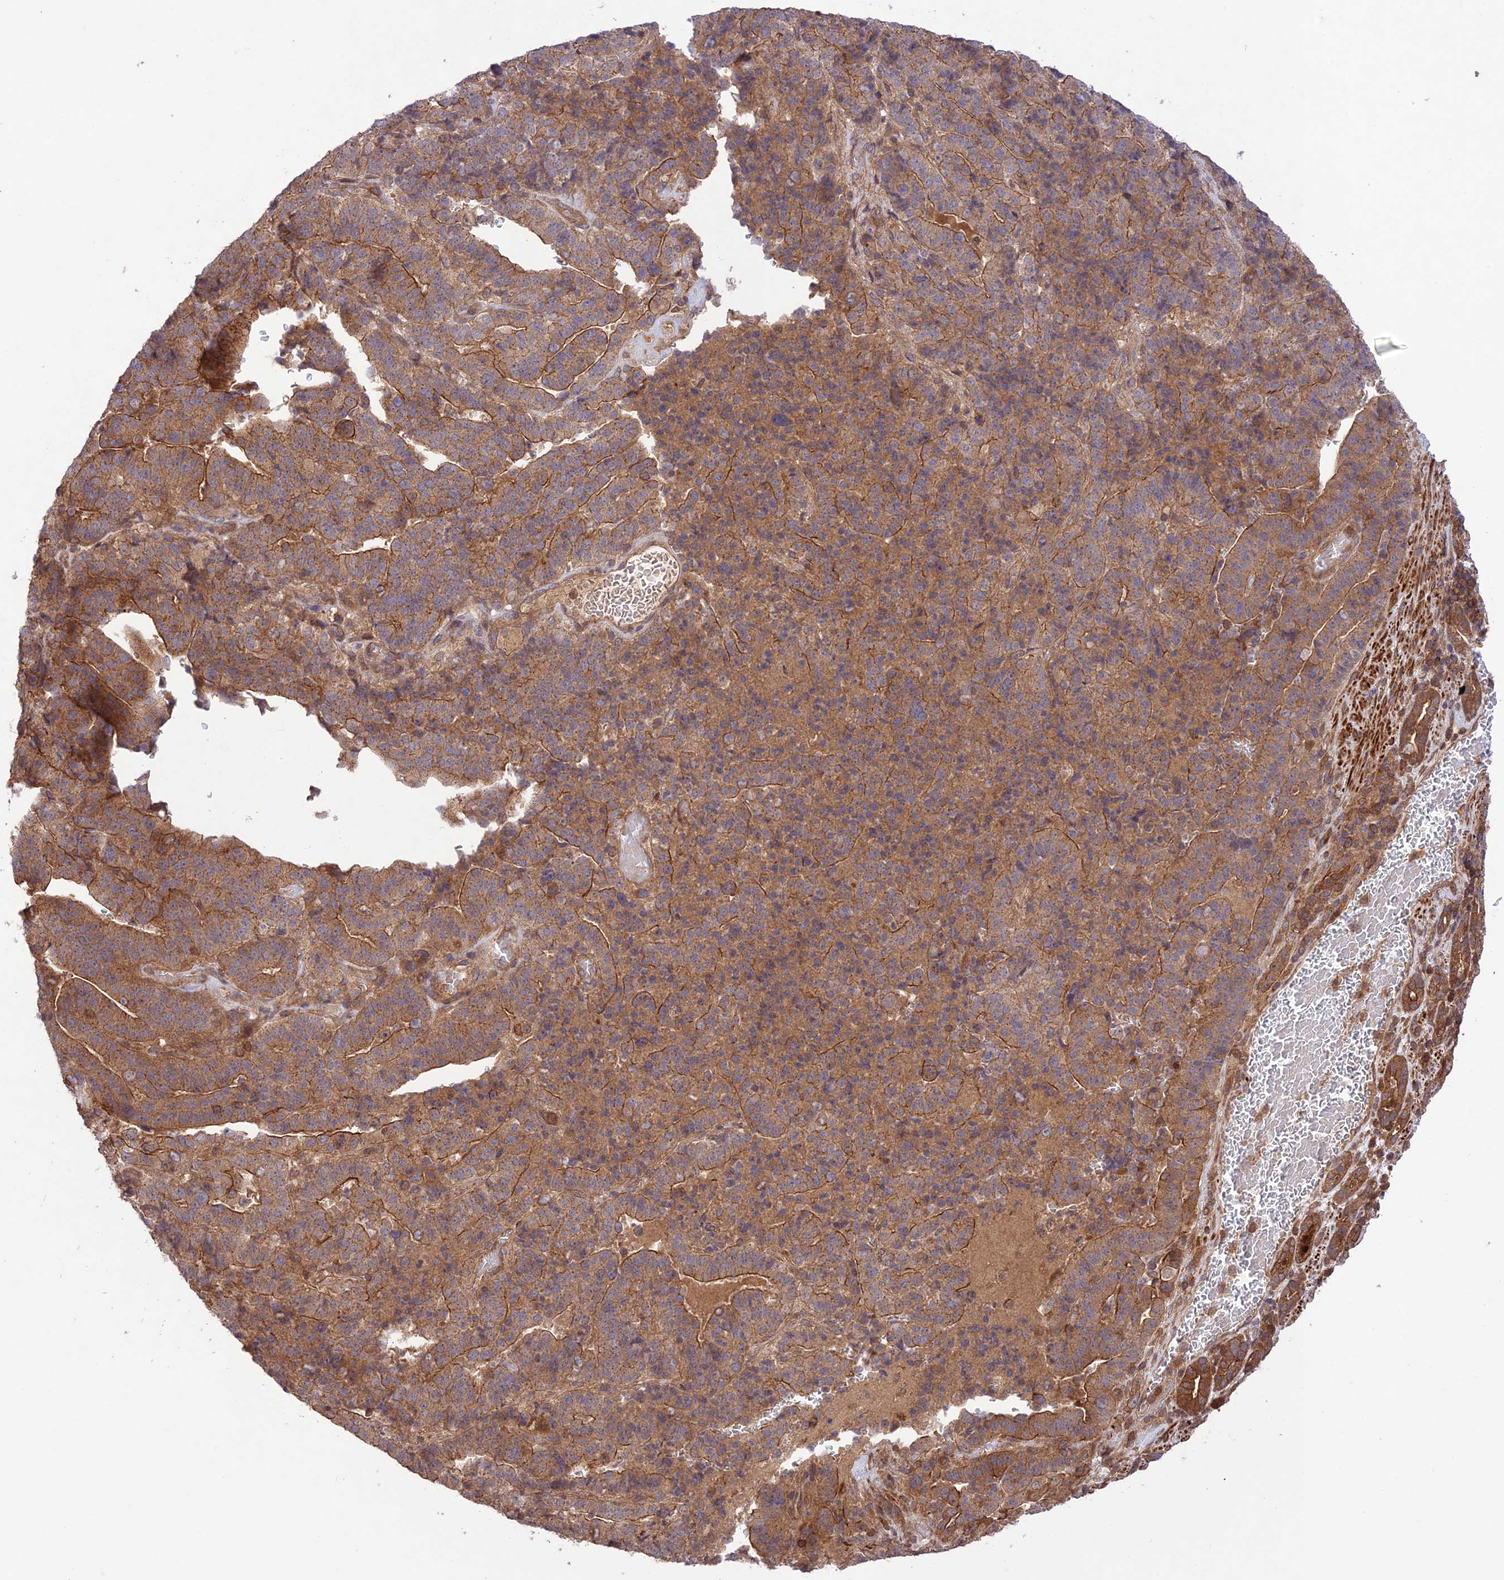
{"staining": {"intensity": "moderate", "quantity": ">75%", "location": "cytoplasmic/membranous"}, "tissue": "stomach cancer", "cell_type": "Tumor cells", "image_type": "cancer", "snomed": [{"axis": "morphology", "description": "Adenocarcinoma, NOS"}, {"axis": "topography", "description": "Stomach"}], "caption": "Immunohistochemistry (DAB) staining of human stomach cancer (adenocarcinoma) demonstrates moderate cytoplasmic/membranous protein expression in about >75% of tumor cells.", "gene": "FCHSD1", "patient": {"sex": "male", "age": 48}}